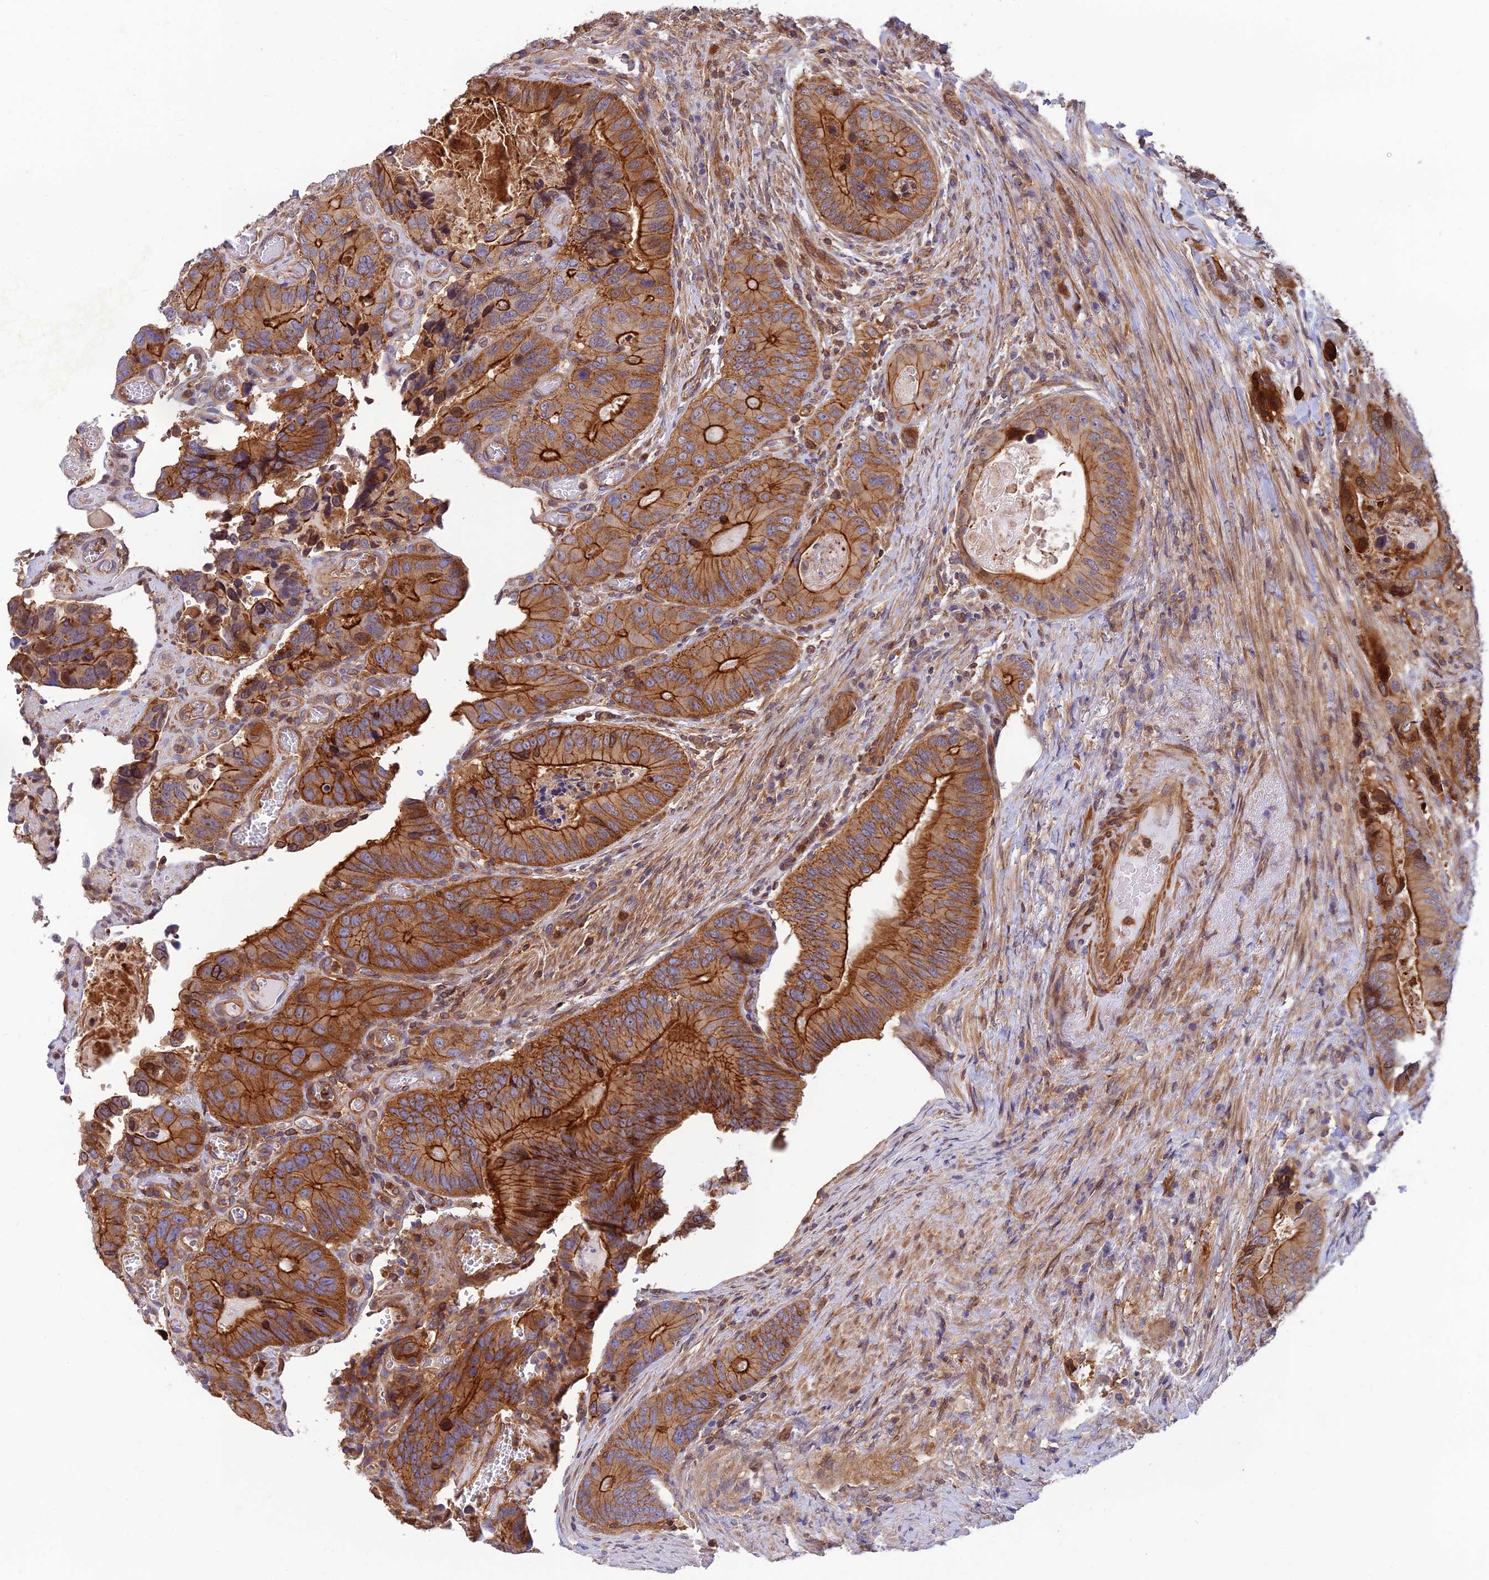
{"staining": {"intensity": "strong", "quantity": ">75%", "location": "cytoplasmic/membranous"}, "tissue": "colorectal cancer", "cell_type": "Tumor cells", "image_type": "cancer", "snomed": [{"axis": "morphology", "description": "Adenocarcinoma, NOS"}, {"axis": "topography", "description": "Colon"}], "caption": "Strong cytoplasmic/membranous protein positivity is appreciated in approximately >75% of tumor cells in colorectal adenocarcinoma. The staining was performed using DAB, with brown indicating positive protein expression. Nuclei are stained blue with hematoxylin.", "gene": "PPP1R12C", "patient": {"sex": "male", "age": 84}}